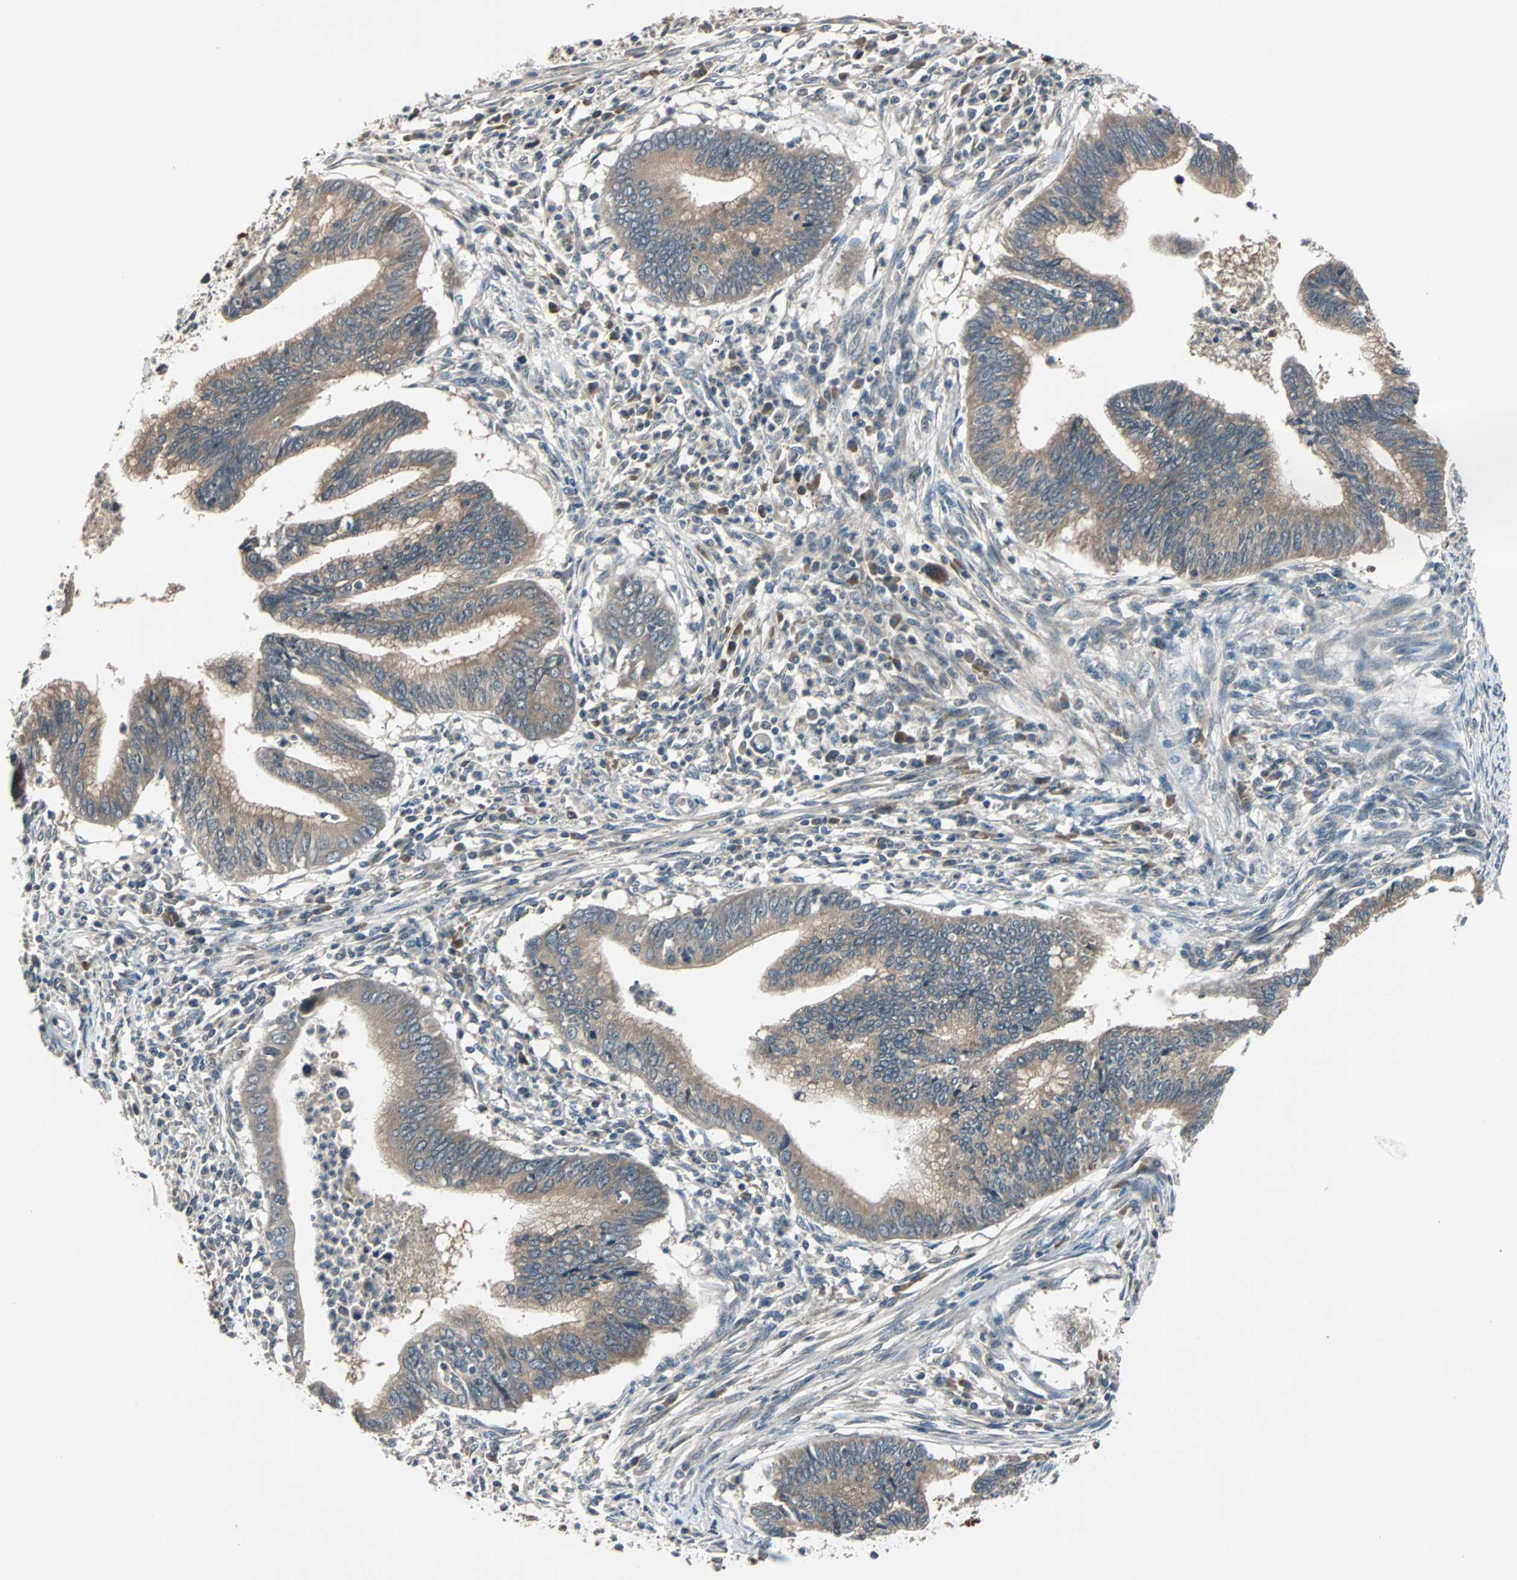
{"staining": {"intensity": "weak", "quantity": ">75%", "location": "cytoplasmic/membranous"}, "tissue": "cervical cancer", "cell_type": "Tumor cells", "image_type": "cancer", "snomed": [{"axis": "morphology", "description": "Adenocarcinoma, NOS"}, {"axis": "topography", "description": "Cervix"}], "caption": "Human cervical adenocarcinoma stained with a brown dye reveals weak cytoplasmic/membranous positive positivity in approximately >75% of tumor cells.", "gene": "ARF1", "patient": {"sex": "female", "age": 36}}